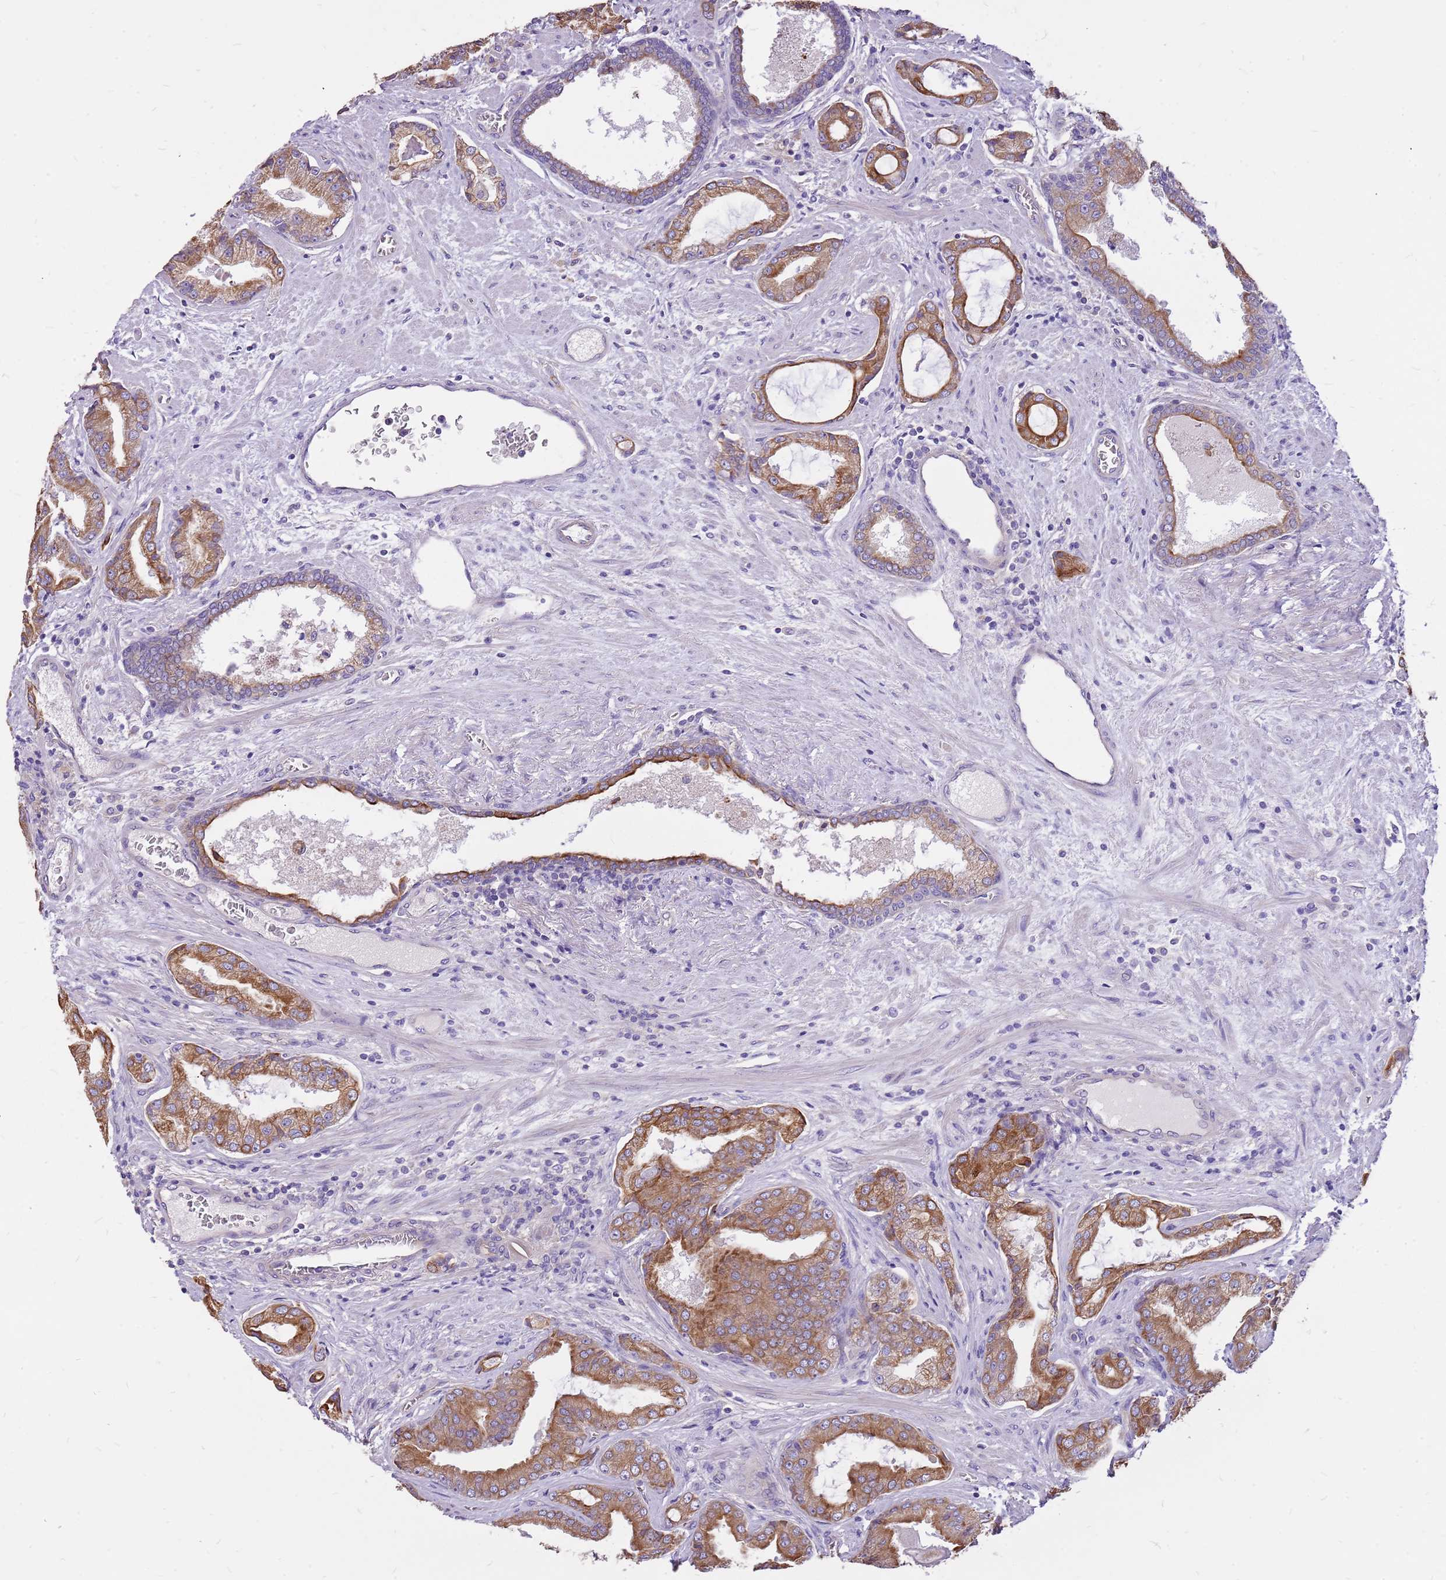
{"staining": {"intensity": "moderate", "quantity": ">75%", "location": "cytoplasmic/membranous"}, "tissue": "prostate cancer", "cell_type": "Tumor cells", "image_type": "cancer", "snomed": [{"axis": "morphology", "description": "Adenocarcinoma, High grade"}, {"axis": "topography", "description": "Prostate"}], "caption": "Immunohistochemical staining of human prostate high-grade adenocarcinoma exhibits moderate cytoplasmic/membranous protein staining in approximately >75% of tumor cells.", "gene": "WASHC4", "patient": {"sex": "male", "age": 68}}